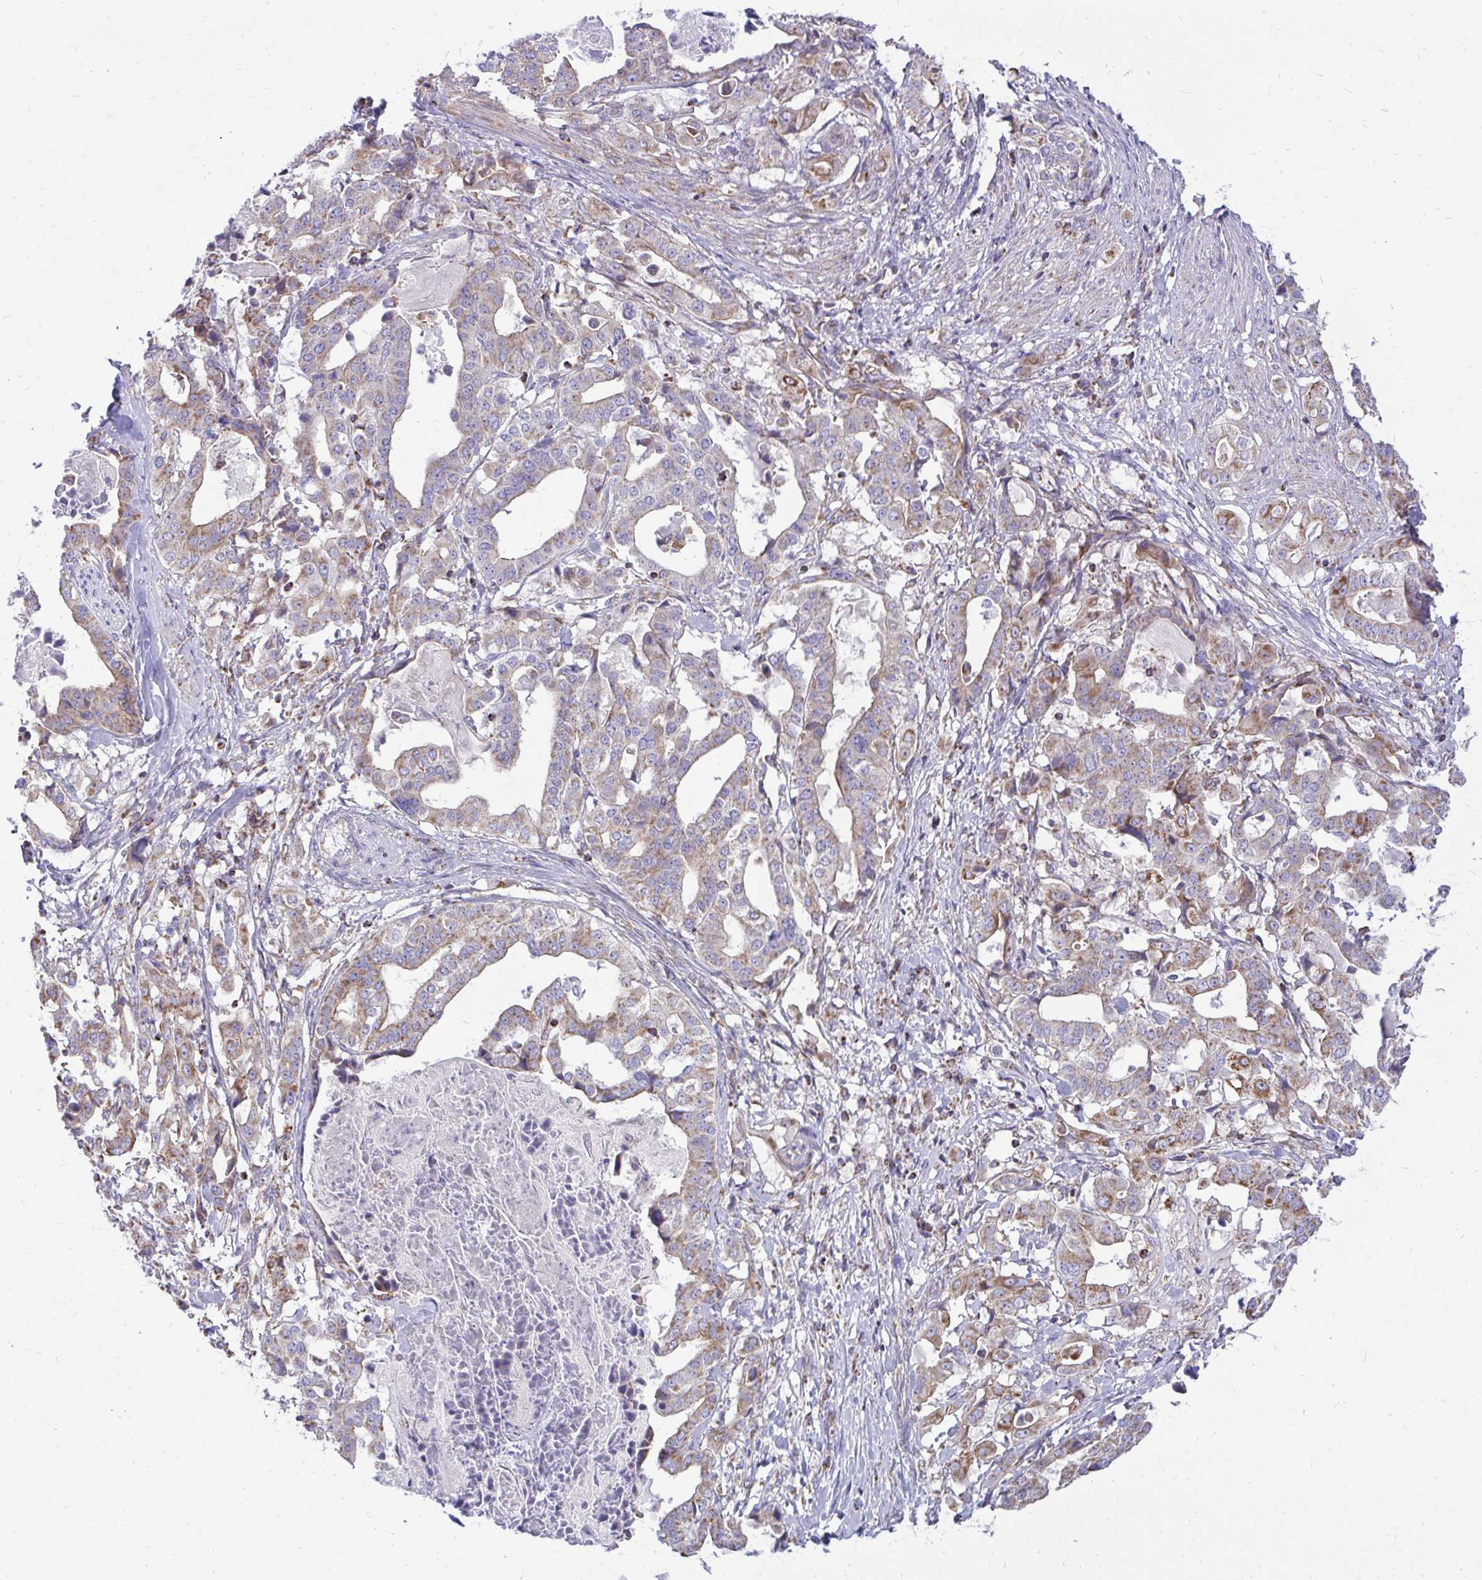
{"staining": {"intensity": "weak", "quantity": ">75%", "location": "cytoplasmic/membranous"}, "tissue": "stomach cancer", "cell_type": "Tumor cells", "image_type": "cancer", "snomed": [{"axis": "morphology", "description": "Adenocarcinoma, NOS"}, {"axis": "topography", "description": "Stomach"}], "caption": "A histopathology image showing weak cytoplasmic/membranous expression in approximately >75% of tumor cells in stomach cancer (adenocarcinoma), as visualized by brown immunohistochemical staining.", "gene": "SPTBN2", "patient": {"sex": "male", "age": 48}}